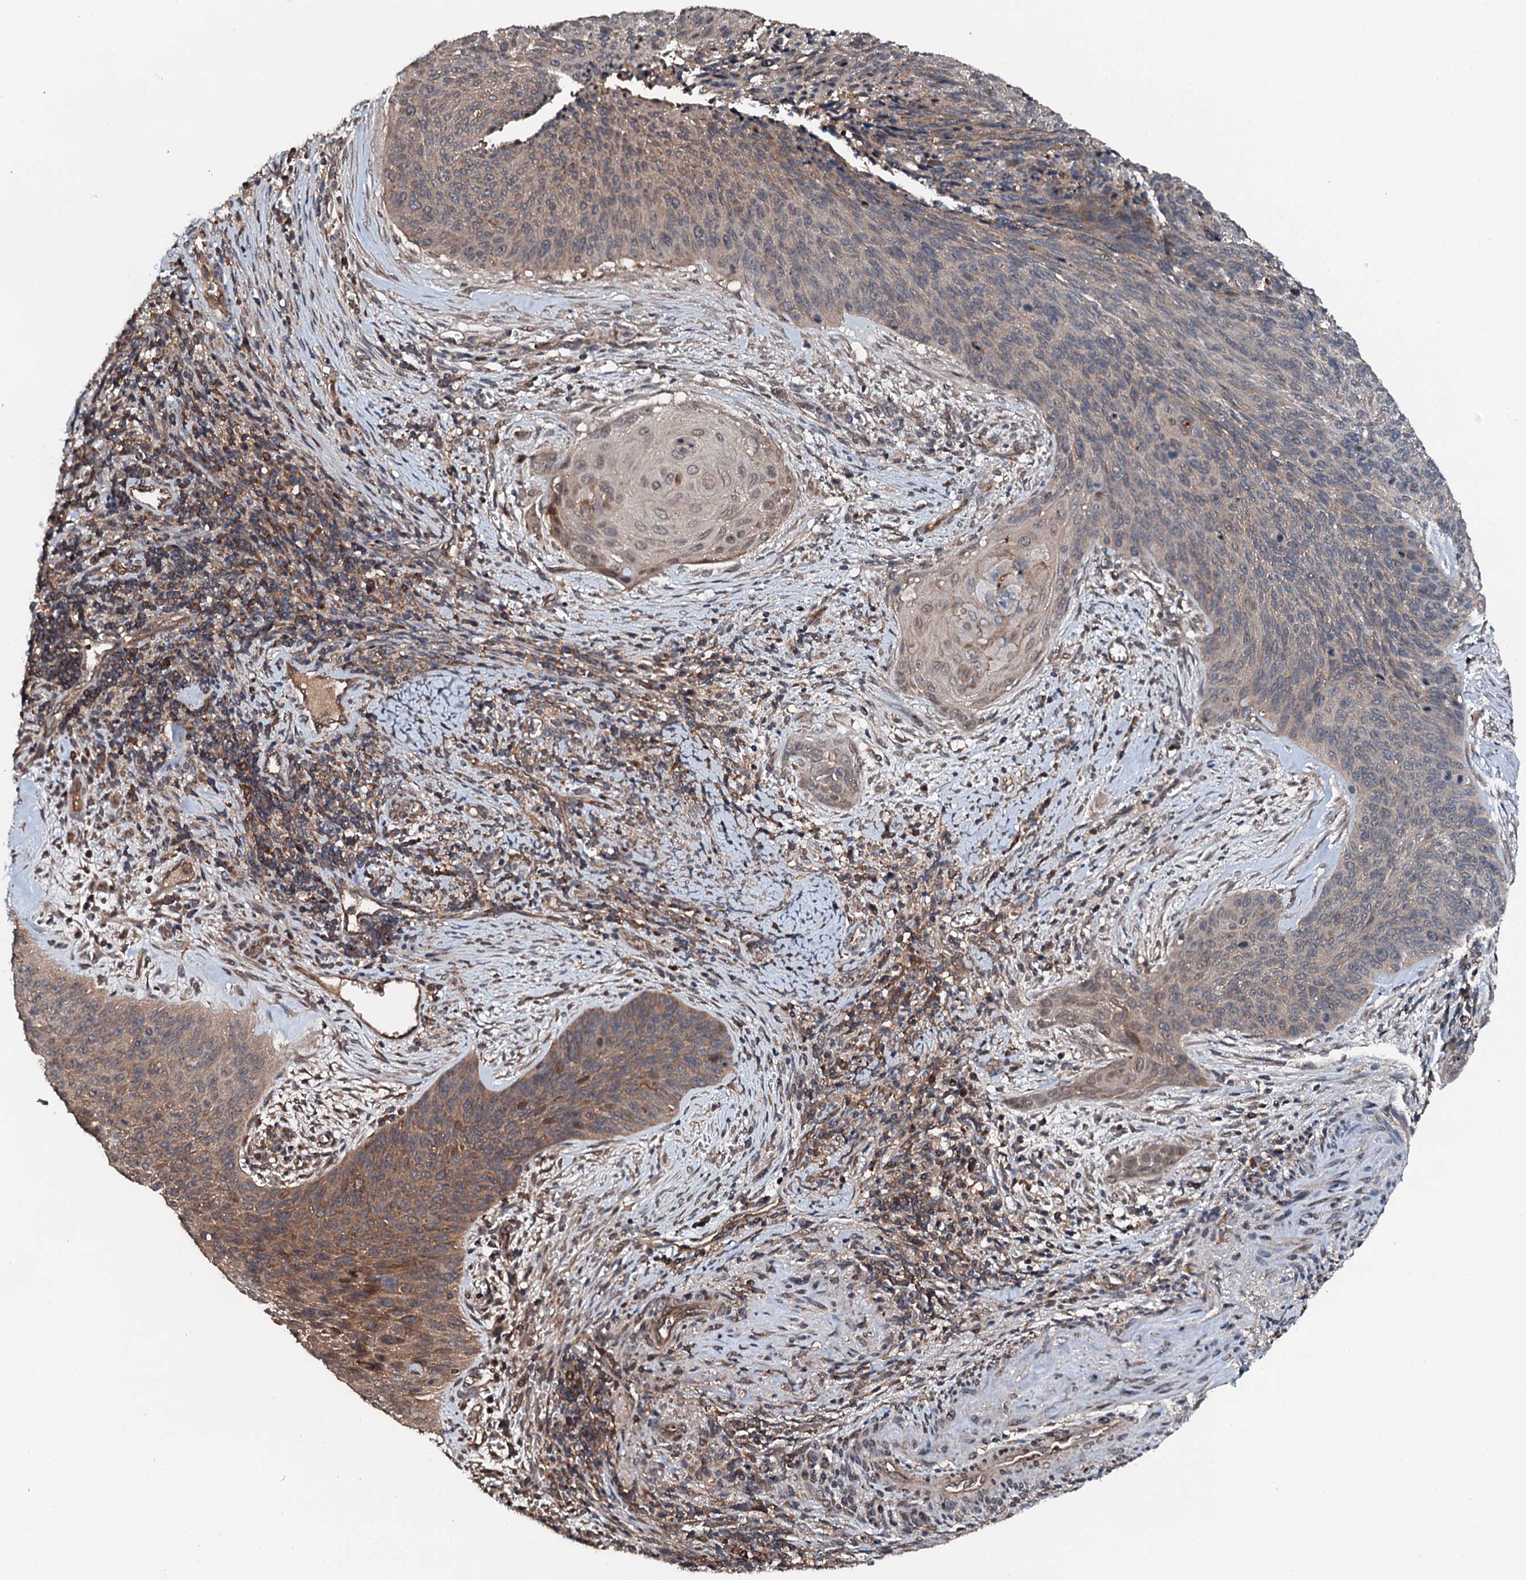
{"staining": {"intensity": "weak", "quantity": "<25%", "location": "cytoplasmic/membranous"}, "tissue": "cervical cancer", "cell_type": "Tumor cells", "image_type": "cancer", "snomed": [{"axis": "morphology", "description": "Squamous cell carcinoma, NOS"}, {"axis": "topography", "description": "Cervix"}], "caption": "An image of cervical squamous cell carcinoma stained for a protein demonstrates no brown staining in tumor cells. (DAB immunohistochemistry (IHC) visualized using brightfield microscopy, high magnification).", "gene": "FLYWCH1", "patient": {"sex": "female", "age": 55}}